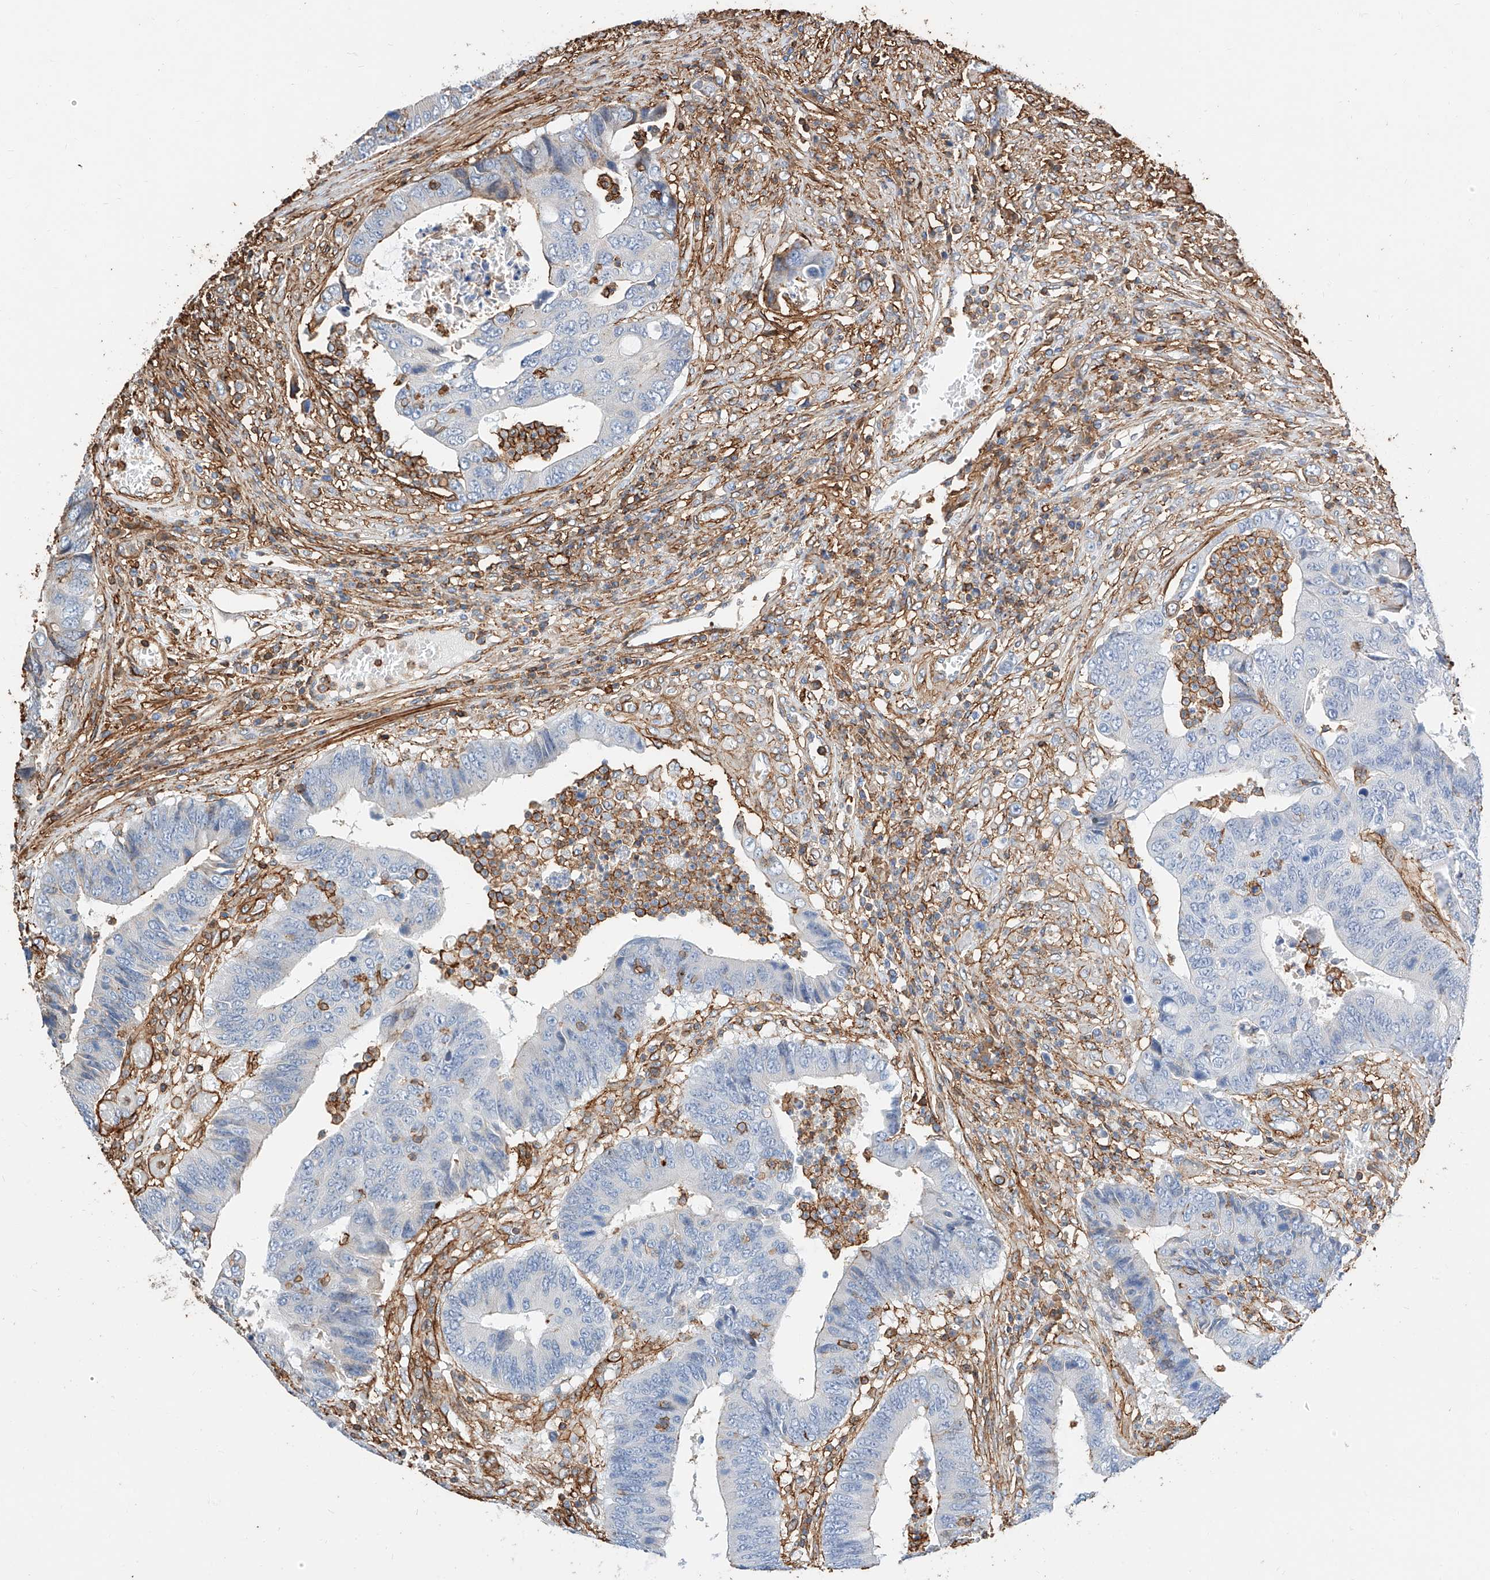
{"staining": {"intensity": "negative", "quantity": "none", "location": "none"}, "tissue": "colorectal cancer", "cell_type": "Tumor cells", "image_type": "cancer", "snomed": [{"axis": "morphology", "description": "Adenocarcinoma, NOS"}, {"axis": "topography", "description": "Rectum"}], "caption": "IHC of human adenocarcinoma (colorectal) displays no positivity in tumor cells.", "gene": "WFS1", "patient": {"sex": "male", "age": 84}}